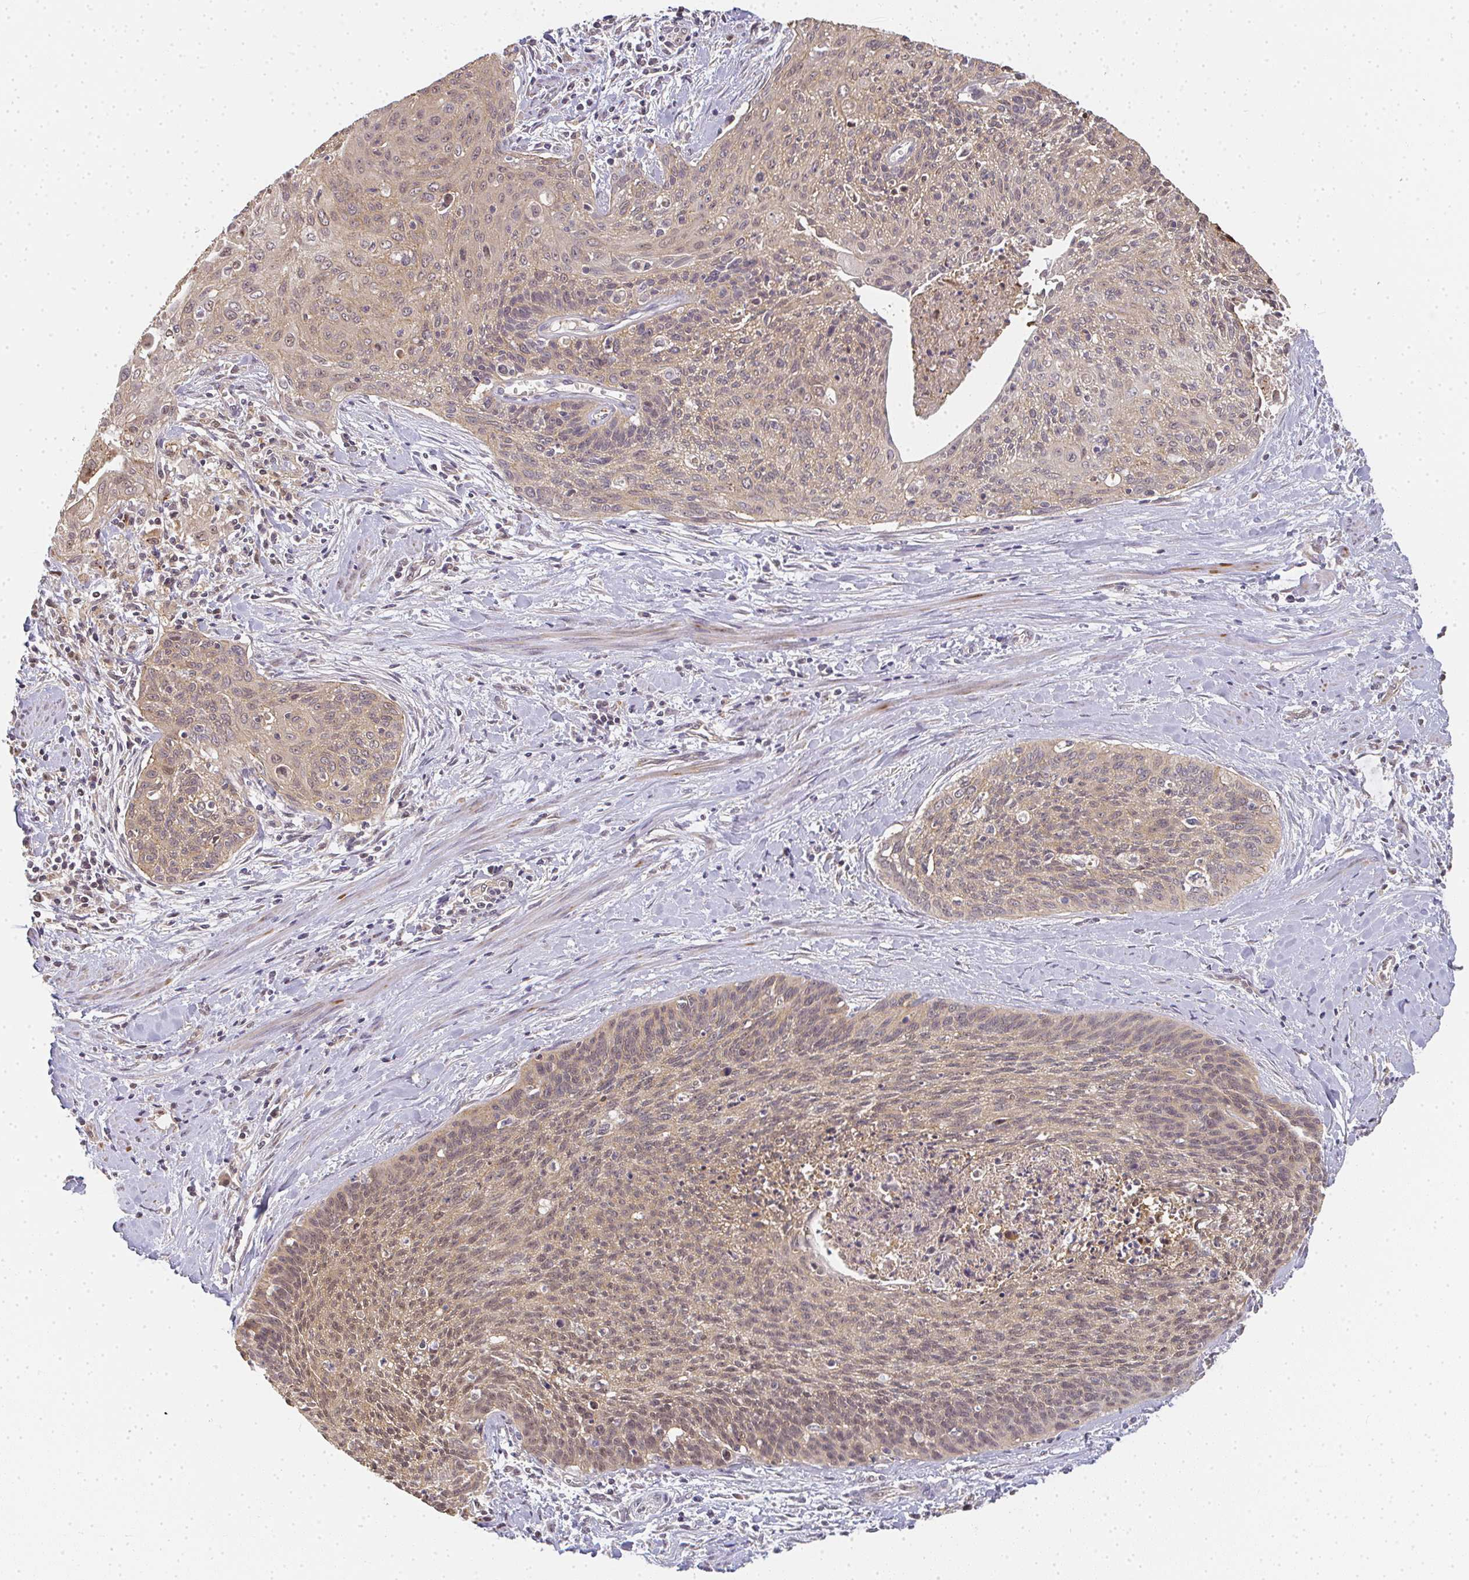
{"staining": {"intensity": "weak", "quantity": "25%-75%", "location": "cytoplasmic/membranous,nuclear"}, "tissue": "cervical cancer", "cell_type": "Tumor cells", "image_type": "cancer", "snomed": [{"axis": "morphology", "description": "Squamous cell carcinoma, NOS"}, {"axis": "topography", "description": "Cervix"}], "caption": "Immunohistochemistry (IHC) micrograph of human squamous cell carcinoma (cervical) stained for a protein (brown), which exhibits low levels of weak cytoplasmic/membranous and nuclear staining in approximately 25%-75% of tumor cells.", "gene": "SLC35B3", "patient": {"sex": "female", "age": 55}}